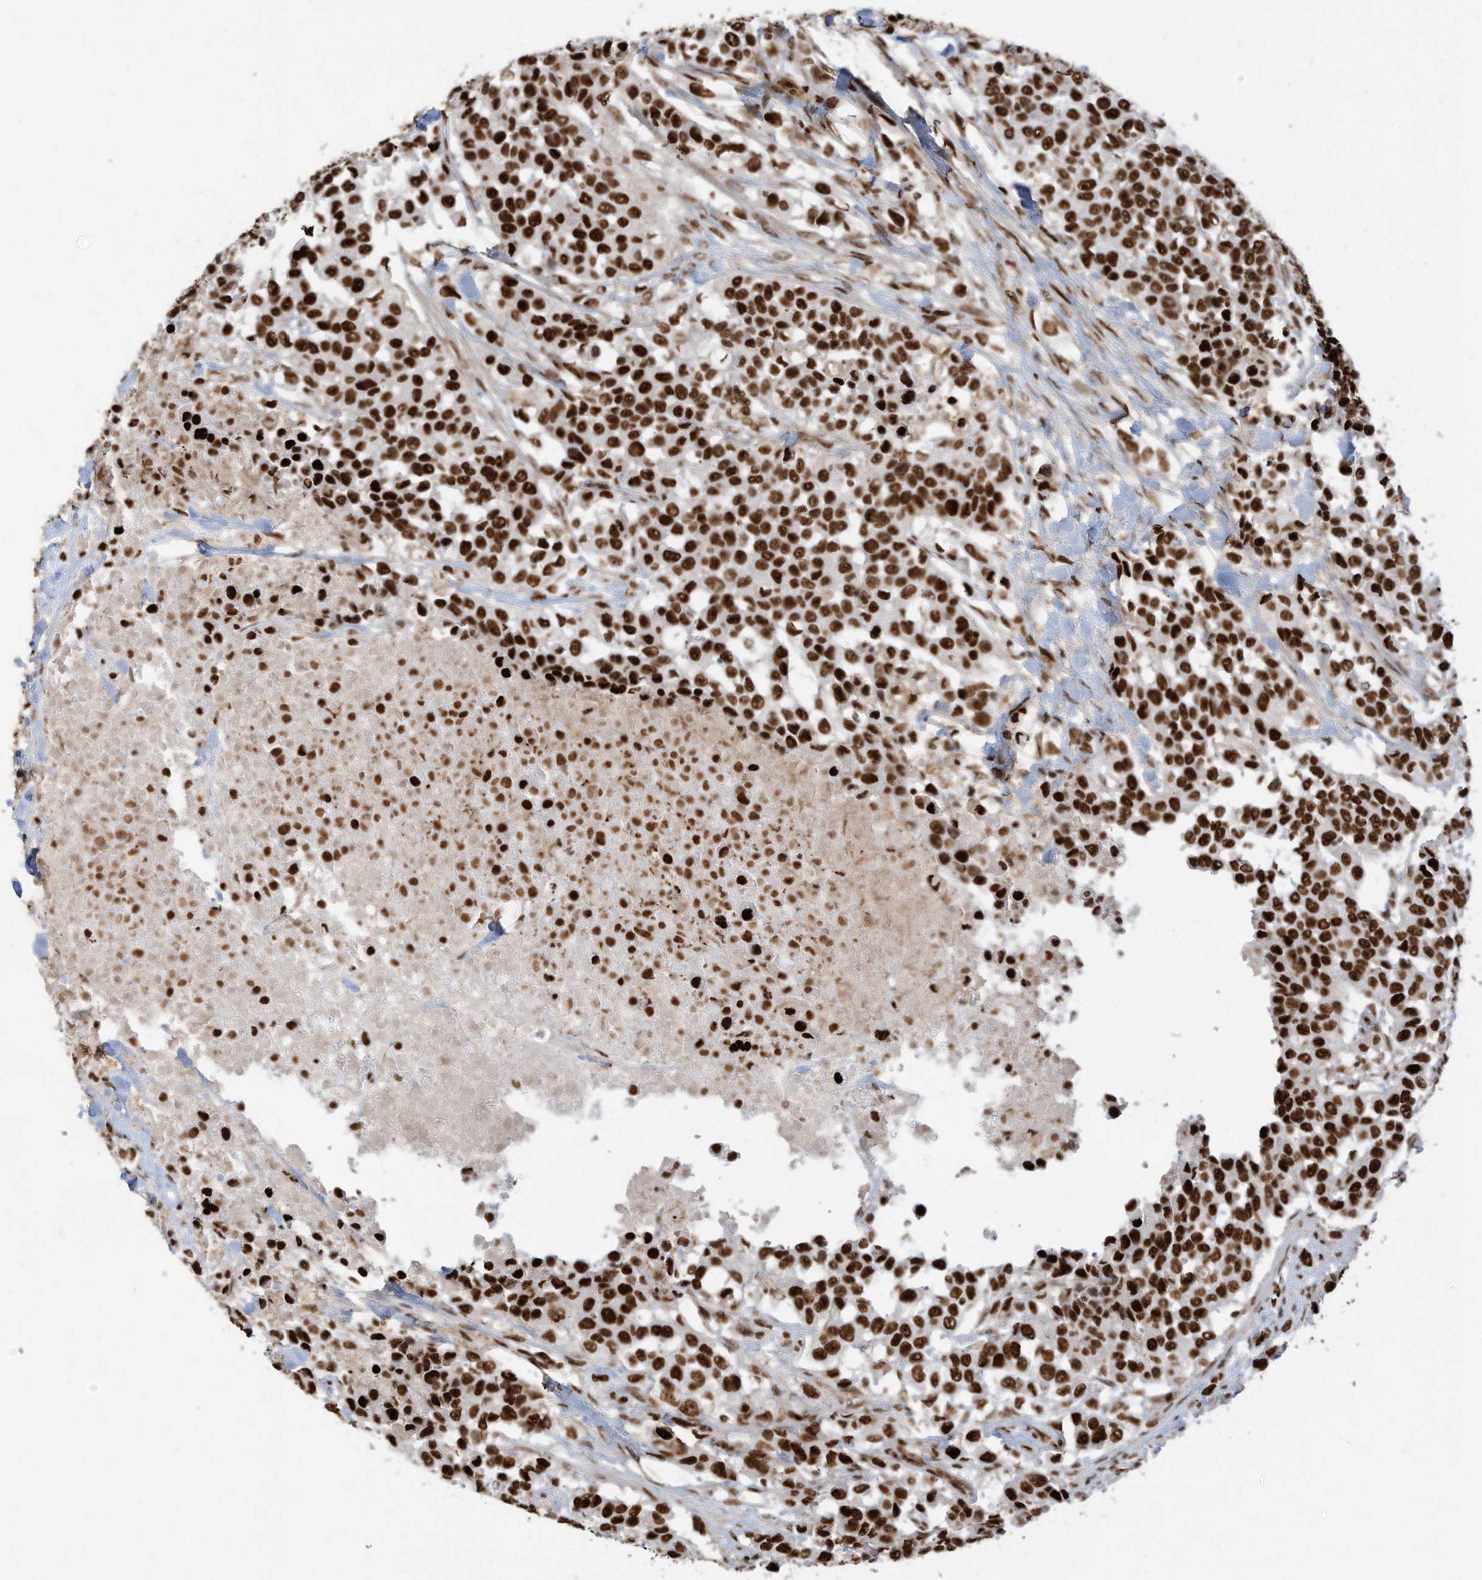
{"staining": {"intensity": "strong", "quantity": ">75%", "location": "nuclear"}, "tissue": "urothelial cancer", "cell_type": "Tumor cells", "image_type": "cancer", "snomed": [{"axis": "morphology", "description": "Urothelial carcinoma, High grade"}, {"axis": "topography", "description": "Urinary bladder"}], "caption": "DAB immunohistochemical staining of human high-grade urothelial carcinoma reveals strong nuclear protein positivity in approximately >75% of tumor cells.", "gene": "SAMD15", "patient": {"sex": "female", "age": 80}}